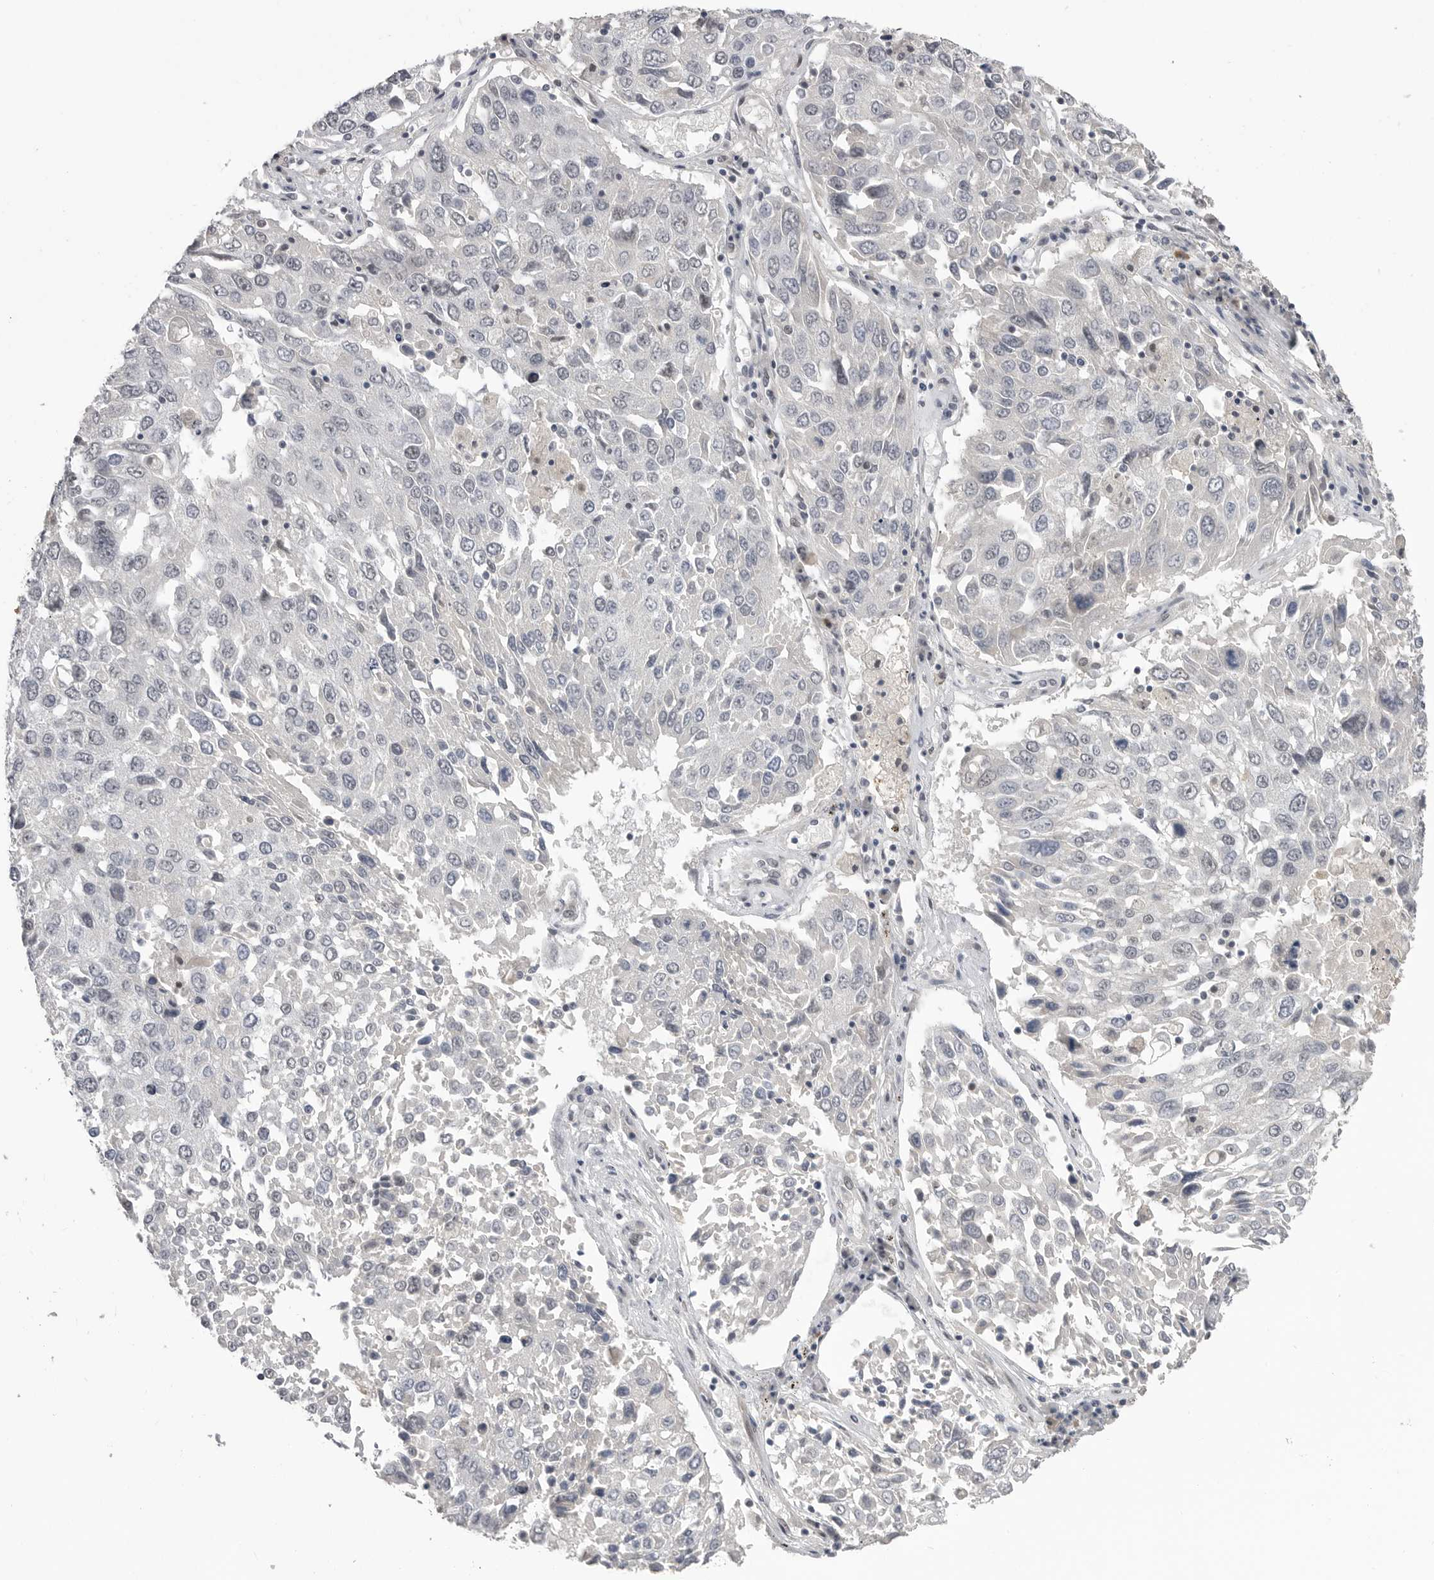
{"staining": {"intensity": "negative", "quantity": "none", "location": "none"}, "tissue": "lung cancer", "cell_type": "Tumor cells", "image_type": "cancer", "snomed": [{"axis": "morphology", "description": "Squamous cell carcinoma, NOS"}, {"axis": "topography", "description": "Lung"}], "caption": "IHC image of neoplastic tissue: squamous cell carcinoma (lung) stained with DAB (3,3'-diaminobenzidine) exhibits no significant protein positivity in tumor cells.", "gene": "PLEKHF1", "patient": {"sex": "male", "age": 65}}